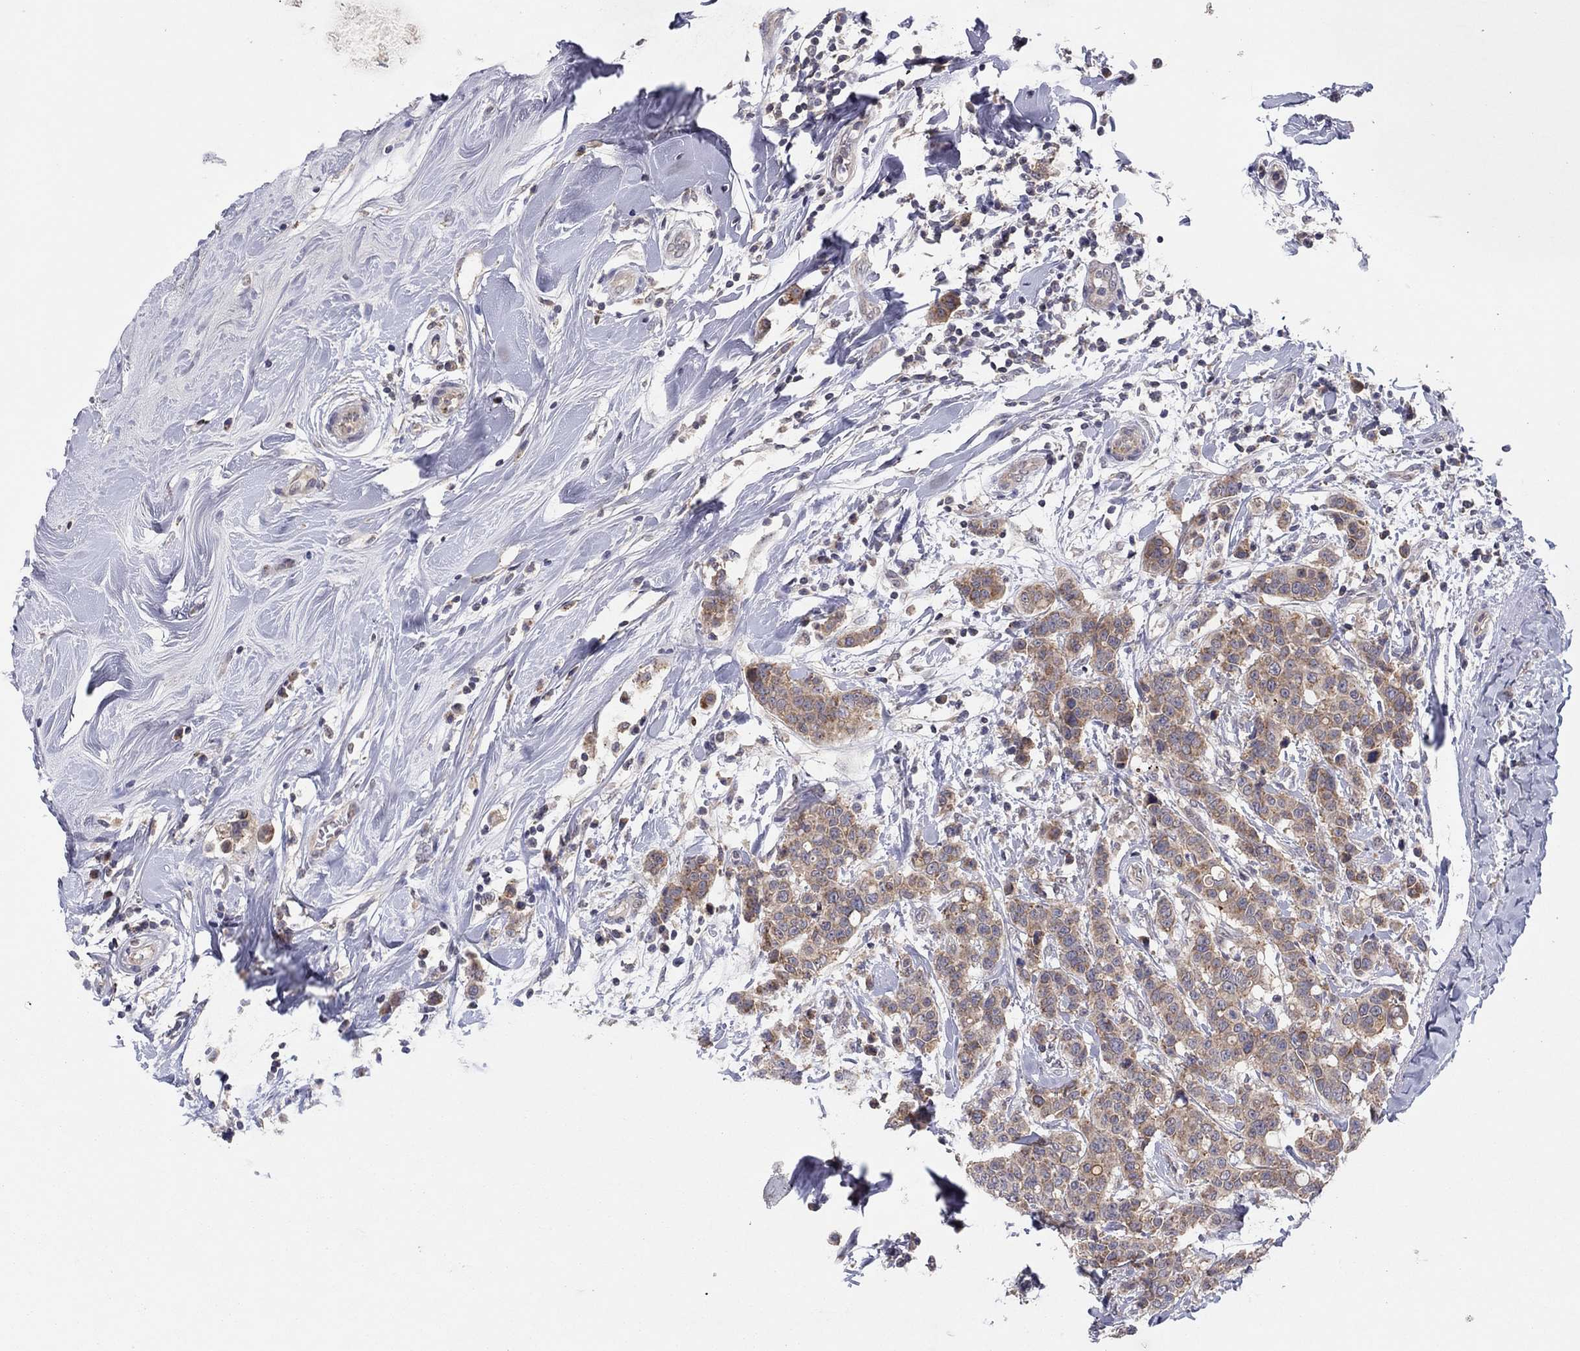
{"staining": {"intensity": "moderate", "quantity": "25%-75%", "location": "cytoplasmic/membranous"}, "tissue": "breast cancer", "cell_type": "Tumor cells", "image_type": "cancer", "snomed": [{"axis": "morphology", "description": "Duct carcinoma"}, {"axis": "topography", "description": "Breast"}], "caption": "About 25%-75% of tumor cells in human infiltrating ductal carcinoma (breast) demonstrate moderate cytoplasmic/membranous protein expression as visualized by brown immunohistochemical staining.", "gene": "CRACDL", "patient": {"sex": "female", "age": 27}}